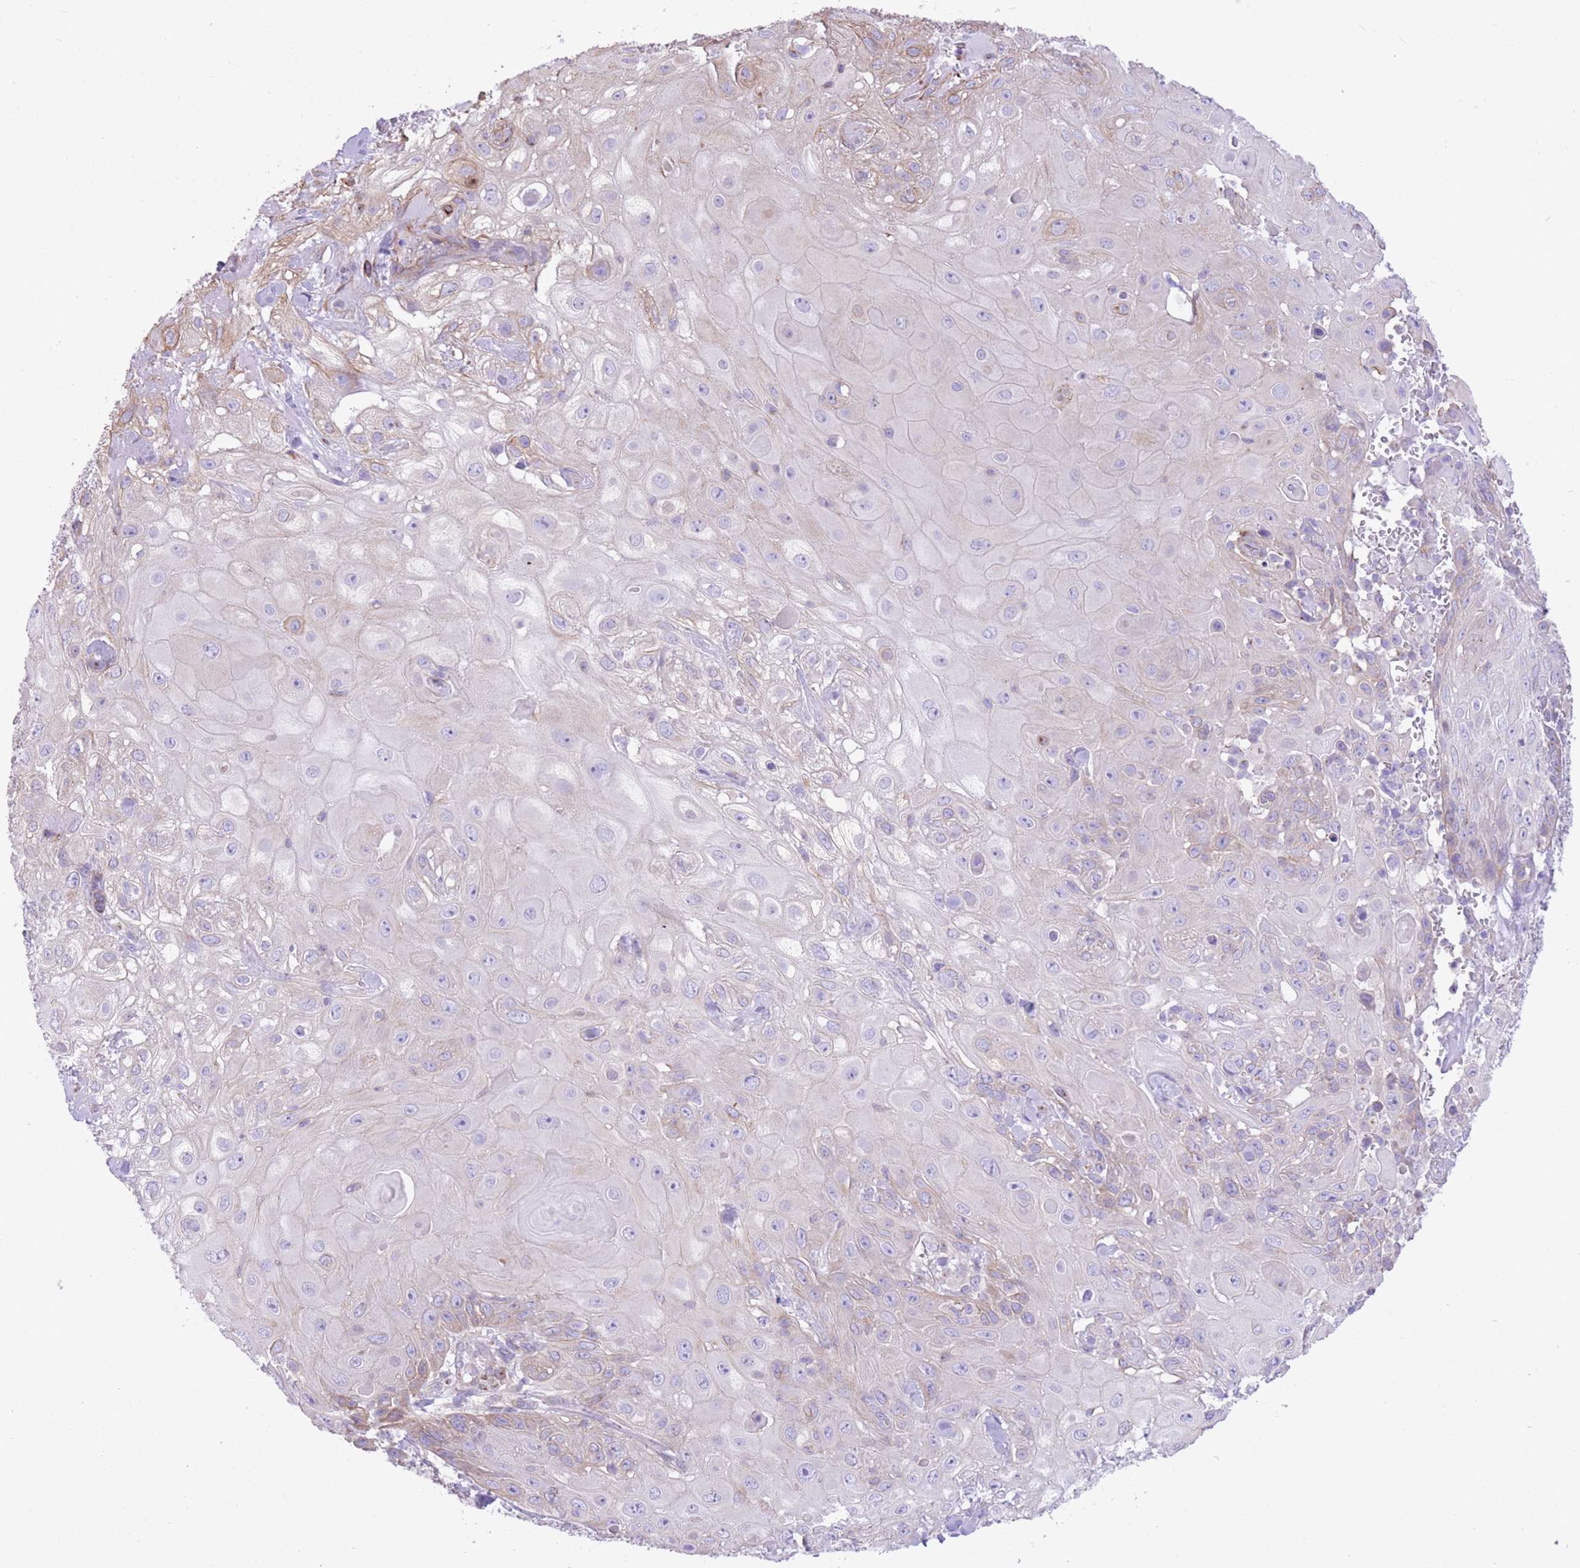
{"staining": {"intensity": "weak", "quantity": "<25%", "location": "cytoplasmic/membranous"}, "tissue": "skin cancer", "cell_type": "Tumor cells", "image_type": "cancer", "snomed": [{"axis": "morphology", "description": "Normal tissue, NOS"}, {"axis": "morphology", "description": "Squamous cell carcinoma, NOS"}, {"axis": "topography", "description": "Skin"}, {"axis": "topography", "description": "Cartilage tissue"}], "caption": "This is an immunohistochemistry image of skin cancer (squamous cell carcinoma). There is no staining in tumor cells.", "gene": "RHOU", "patient": {"sex": "female", "age": 79}}